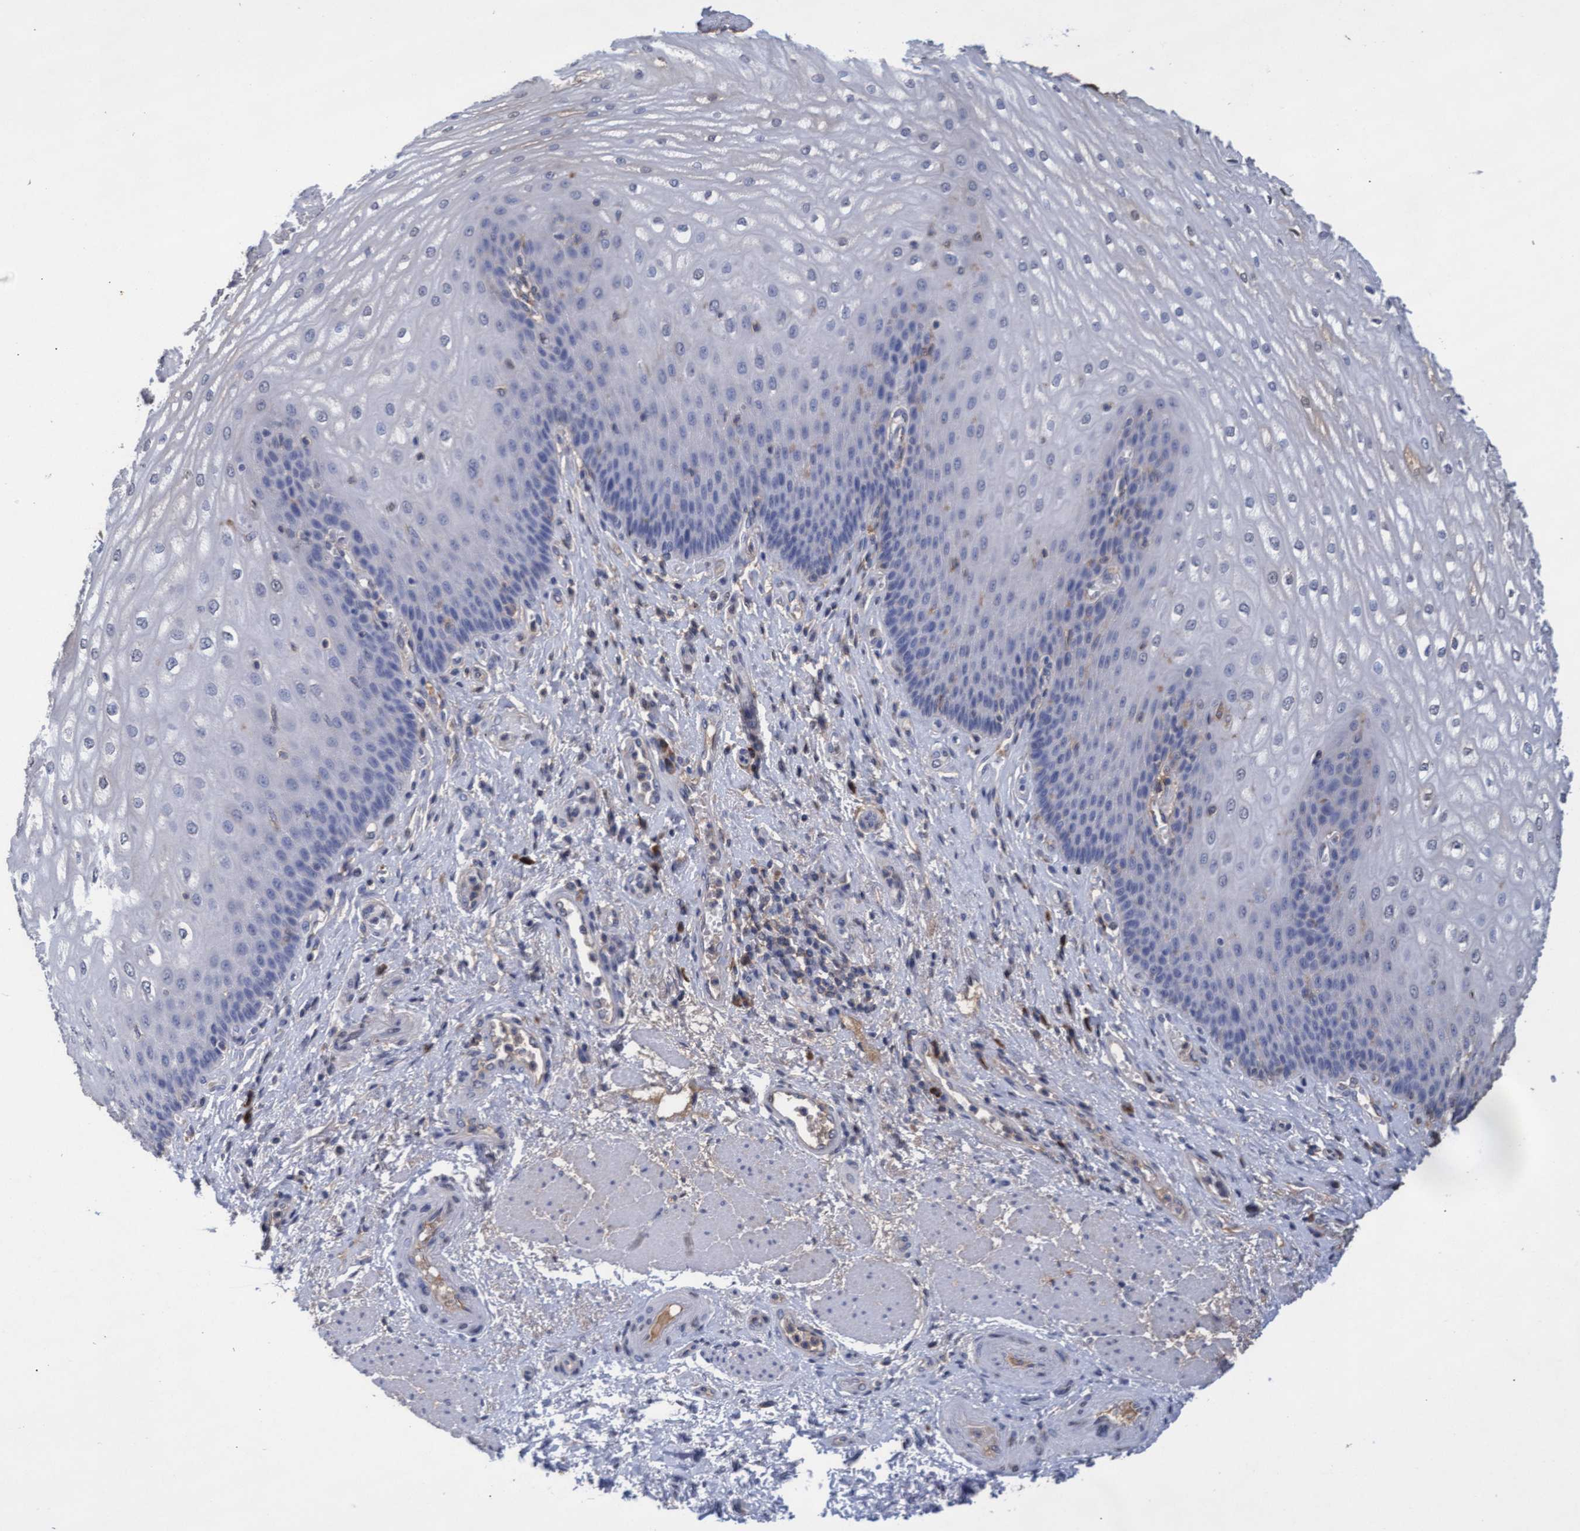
{"staining": {"intensity": "moderate", "quantity": "<25%", "location": "cytoplasmic/membranous"}, "tissue": "esophagus", "cell_type": "Squamous epithelial cells", "image_type": "normal", "snomed": [{"axis": "morphology", "description": "Normal tissue, NOS"}, {"axis": "topography", "description": "Esophagus"}], "caption": "Esophagus stained with a brown dye exhibits moderate cytoplasmic/membranous positive staining in approximately <25% of squamous epithelial cells.", "gene": "GPR39", "patient": {"sex": "male", "age": 54}}